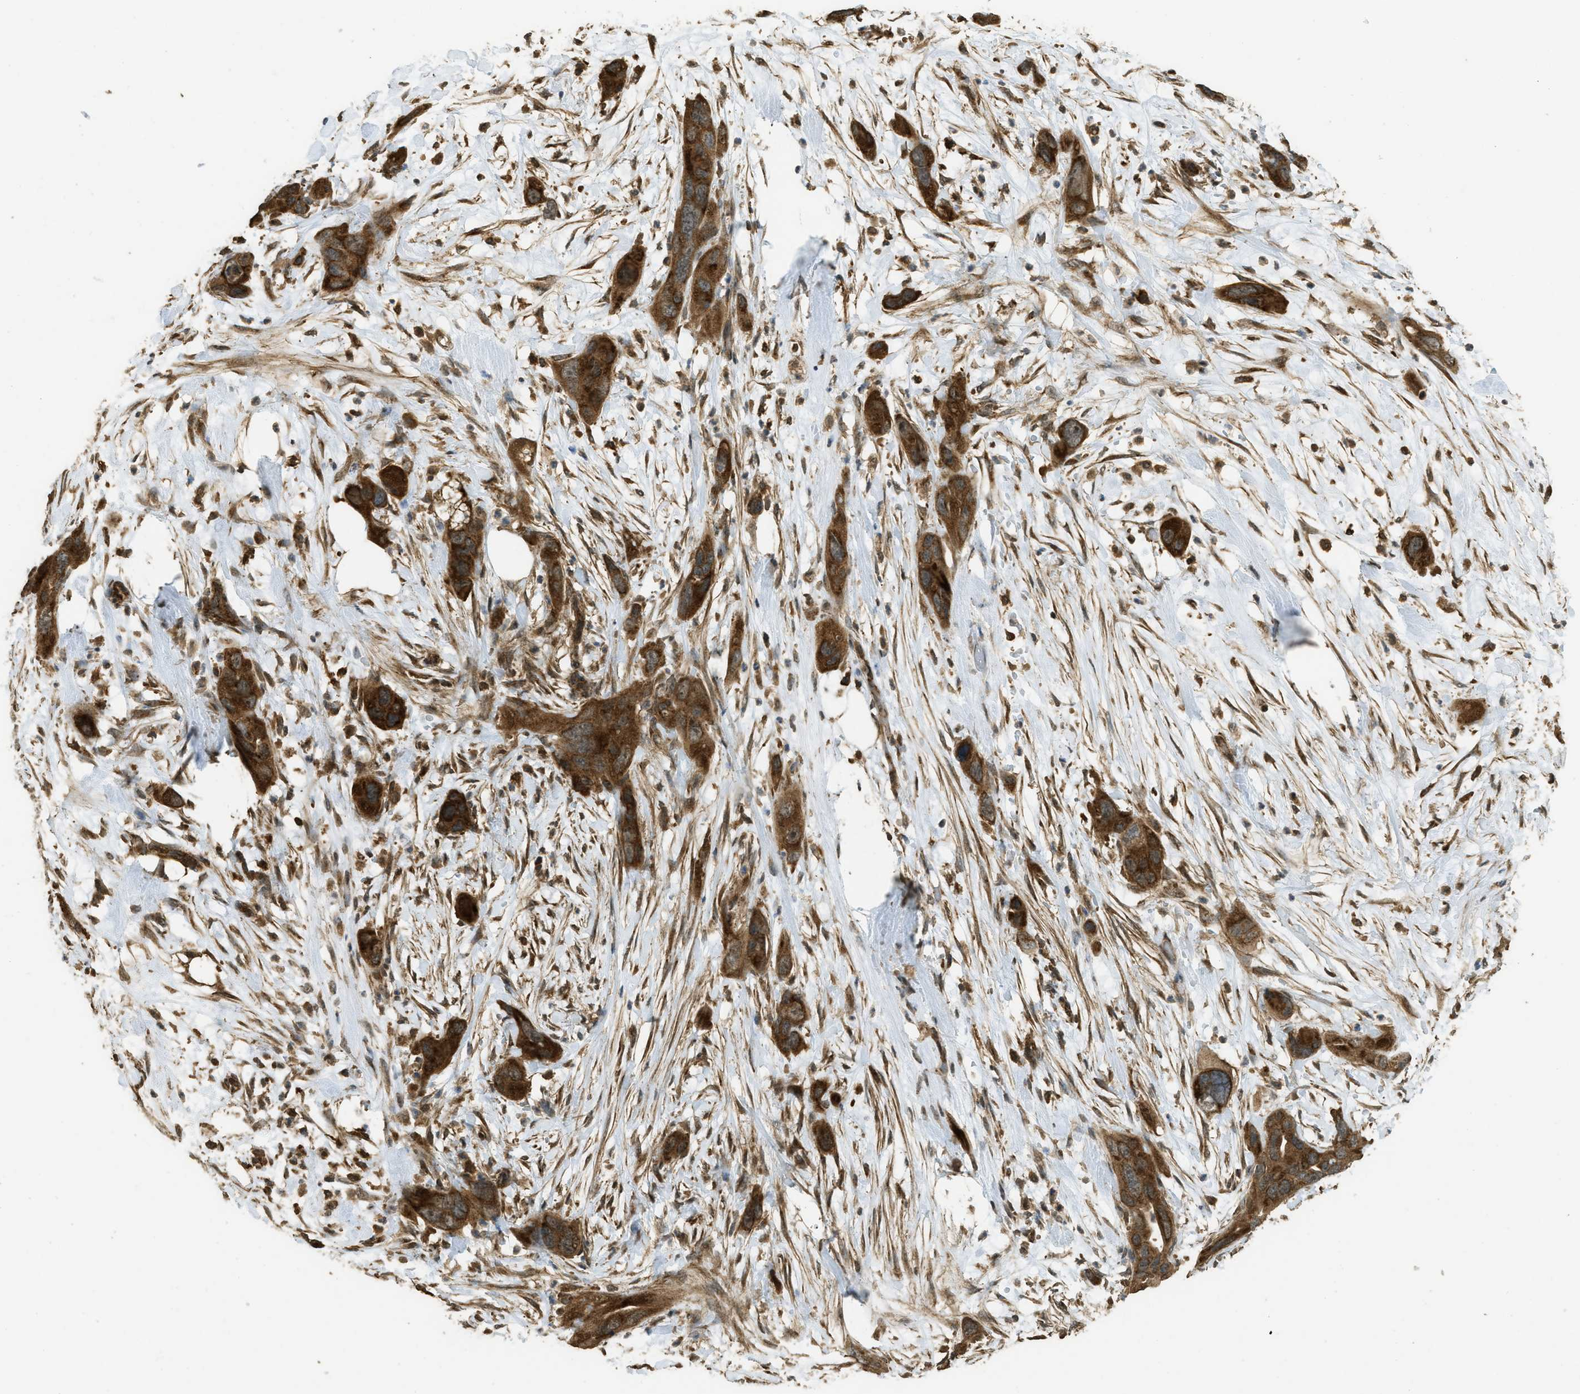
{"staining": {"intensity": "strong", "quantity": ">75%", "location": "cytoplasmic/membranous"}, "tissue": "pancreatic cancer", "cell_type": "Tumor cells", "image_type": "cancer", "snomed": [{"axis": "morphology", "description": "Adenocarcinoma, NOS"}, {"axis": "topography", "description": "Pancreas"}], "caption": "Strong cytoplasmic/membranous expression for a protein is appreciated in approximately >75% of tumor cells of pancreatic cancer (adenocarcinoma) using immunohistochemistry (IHC).", "gene": "CTPS1", "patient": {"sex": "female", "age": 71}}